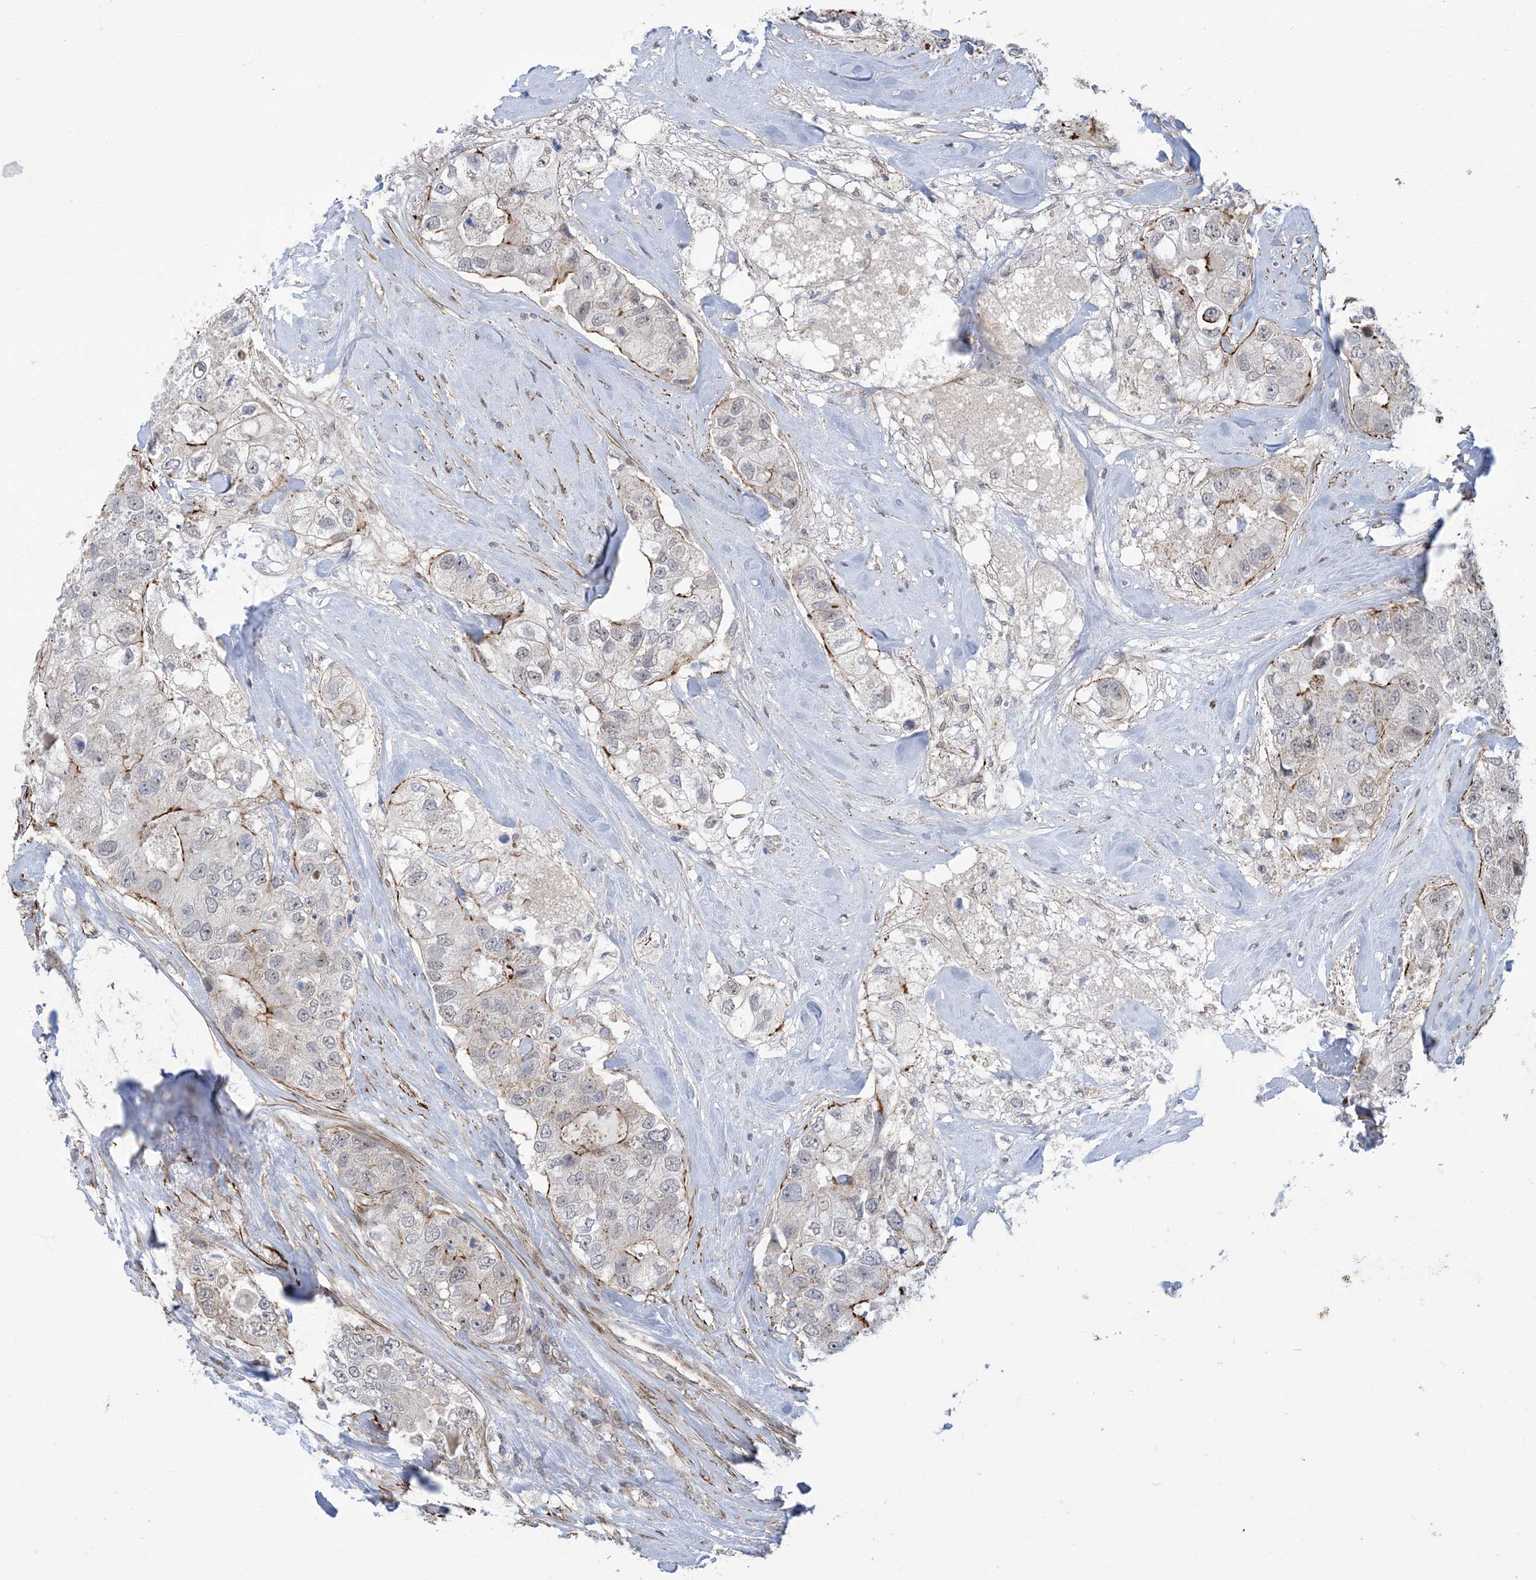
{"staining": {"intensity": "moderate", "quantity": "<25%", "location": "cytoplasmic/membranous"}, "tissue": "breast cancer", "cell_type": "Tumor cells", "image_type": "cancer", "snomed": [{"axis": "morphology", "description": "Duct carcinoma"}, {"axis": "topography", "description": "Breast"}], "caption": "This is a micrograph of immunohistochemistry (IHC) staining of breast cancer, which shows moderate positivity in the cytoplasmic/membranous of tumor cells.", "gene": "ZNF8", "patient": {"sex": "female", "age": 62}}